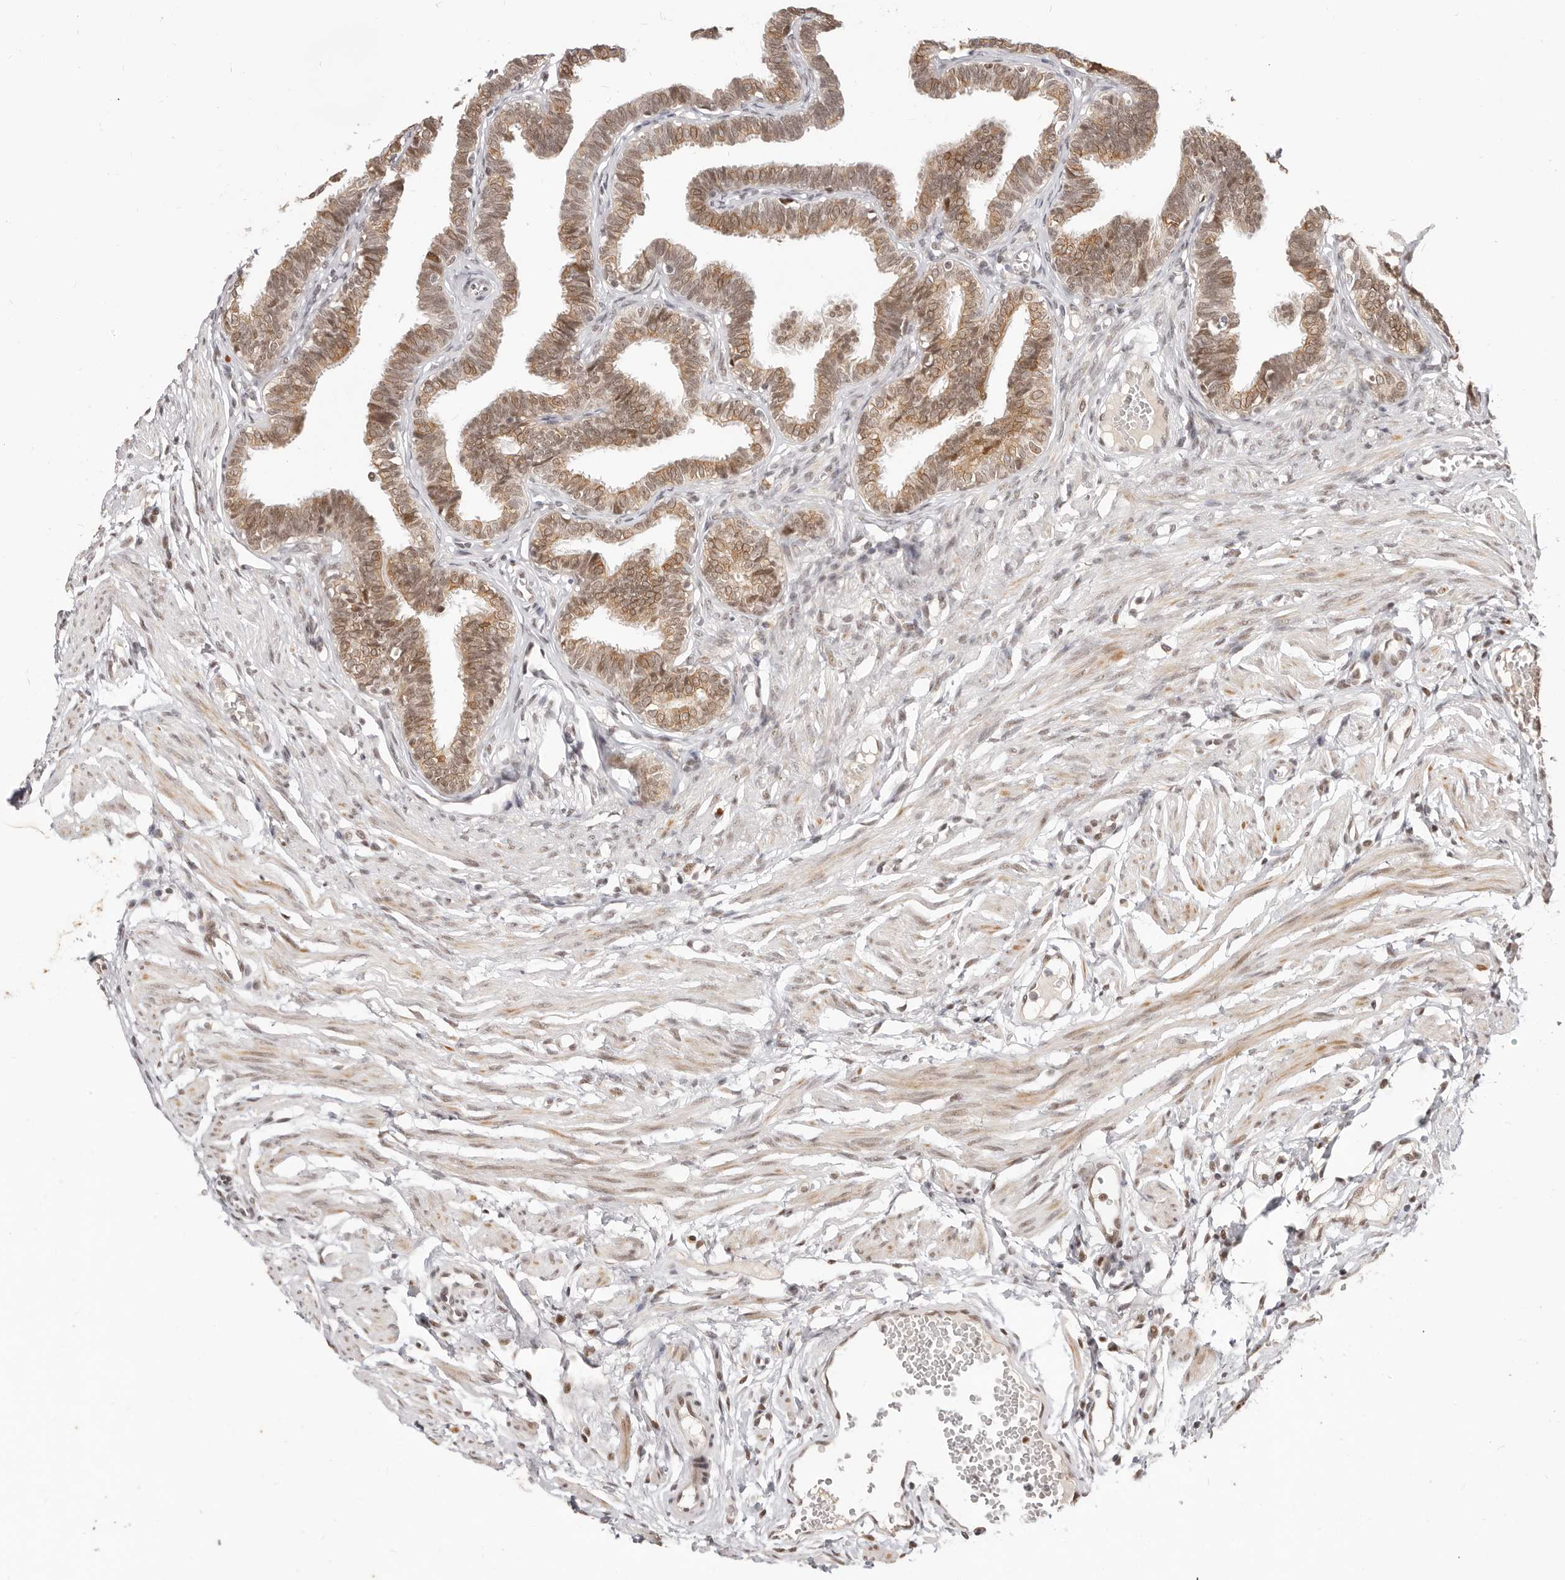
{"staining": {"intensity": "moderate", "quantity": ">75%", "location": "cytoplasmic/membranous,nuclear"}, "tissue": "fallopian tube", "cell_type": "Glandular cells", "image_type": "normal", "snomed": [{"axis": "morphology", "description": "Normal tissue, NOS"}, {"axis": "topography", "description": "Fallopian tube"}, {"axis": "topography", "description": "Ovary"}], "caption": "The micrograph reveals staining of normal fallopian tube, revealing moderate cytoplasmic/membranous,nuclear protein staining (brown color) within glandular cells. Using DAB (3,3'-diaminobenzidine) (brown) and hematoxylin (blue) stains, captured at high magnification using brightfield microscopy.", "gene": "RFC2", "patient": {"sex": "female", "age": 23}}